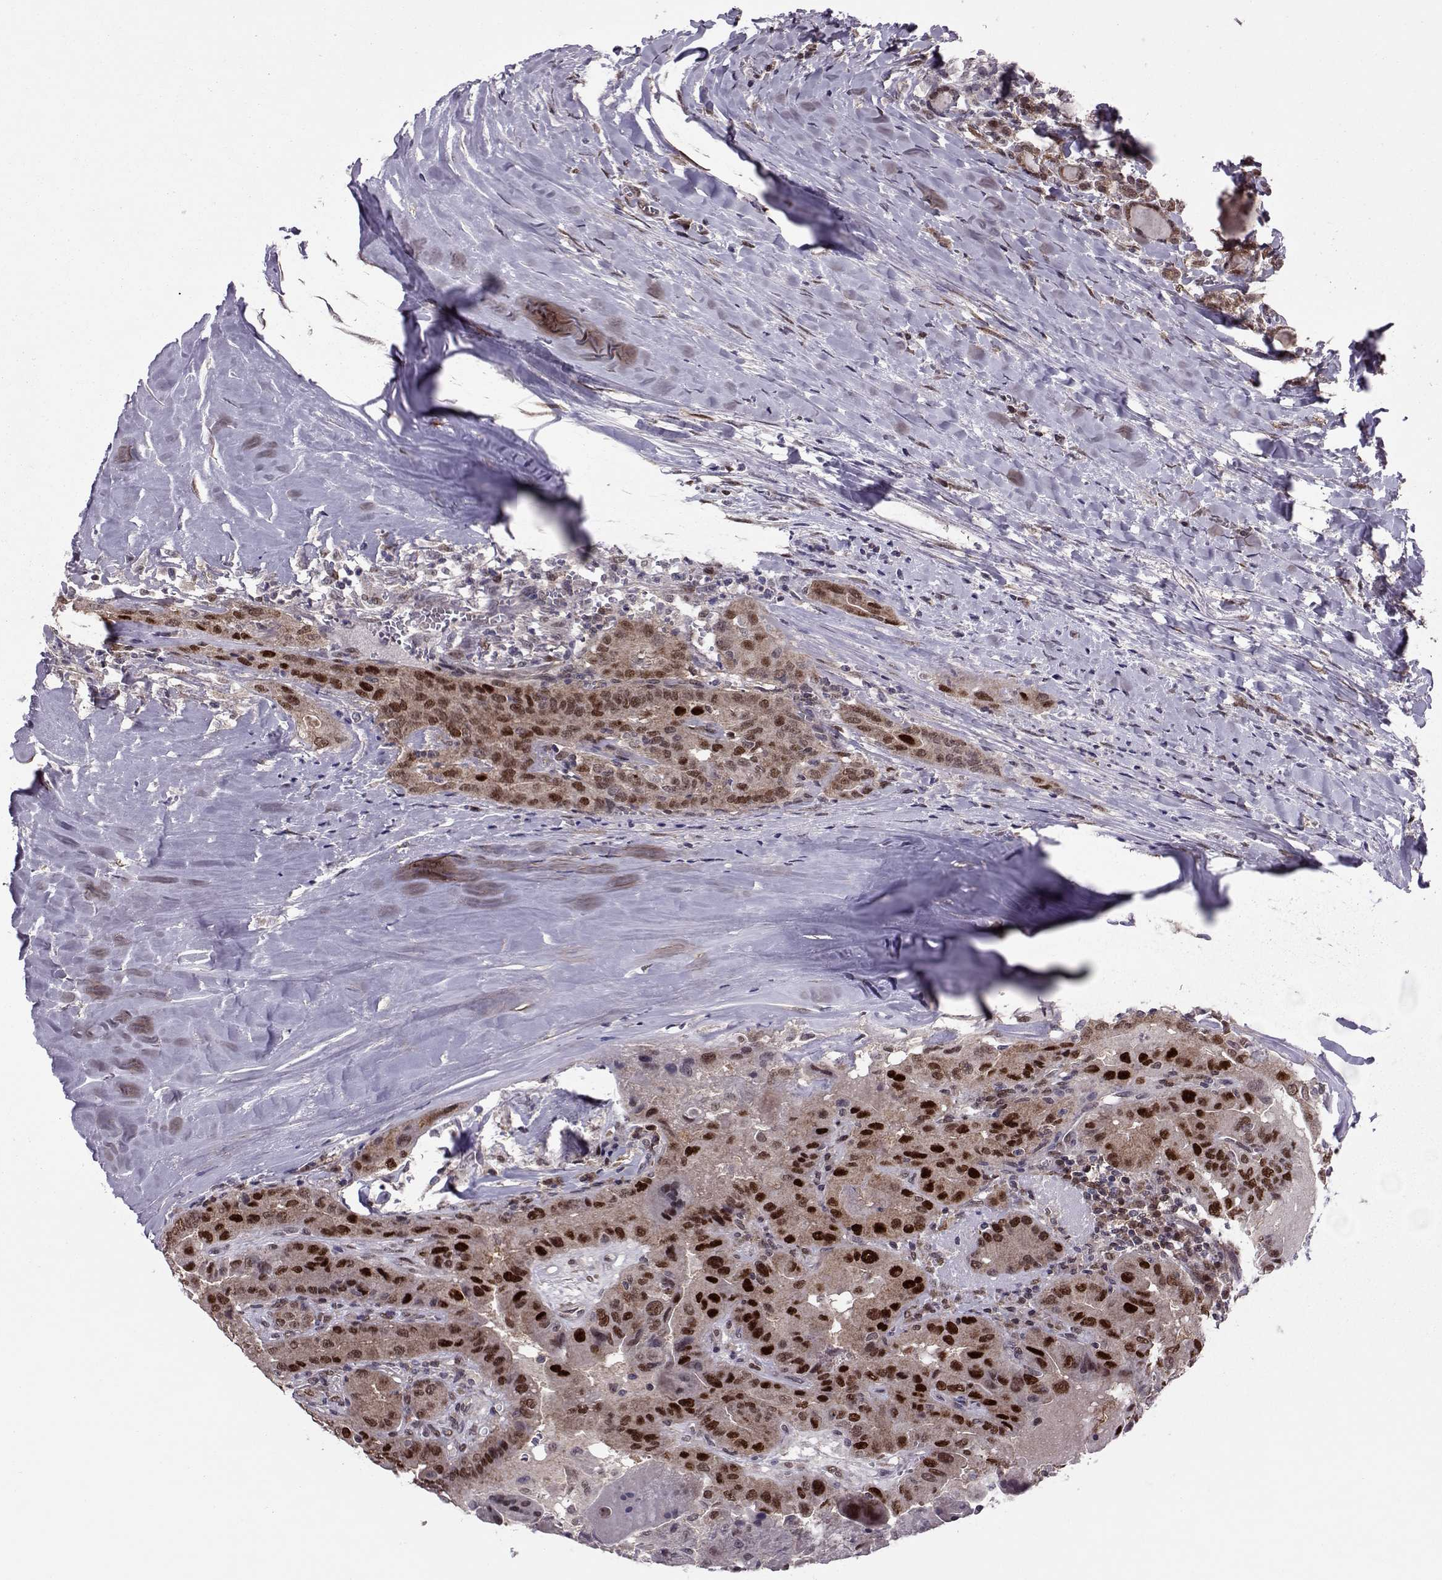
{"staining": {"intensity": "strong", "quantity": "25%-75%", "location": "nuclear"}, "tissue": "thyroid cancer", "cell_type": "Tumor cells", "image_type": "cancer", "snomed": [{"axis": "morphology", "description": "Papillary adenocarcinoma, NOS"}, {"axis": "topography", "description": "Thyroid gland"}], "caption": "Protein staining shows strong nuclear positivity in about 25%-75% of tumor cells in thyroid cancer (papillary adenocarcinoma). (Brightfield microscopy of DAB IHC at high magnification).", "gene": "CDK4", "patient": {"sex": "female", "age": 37}}